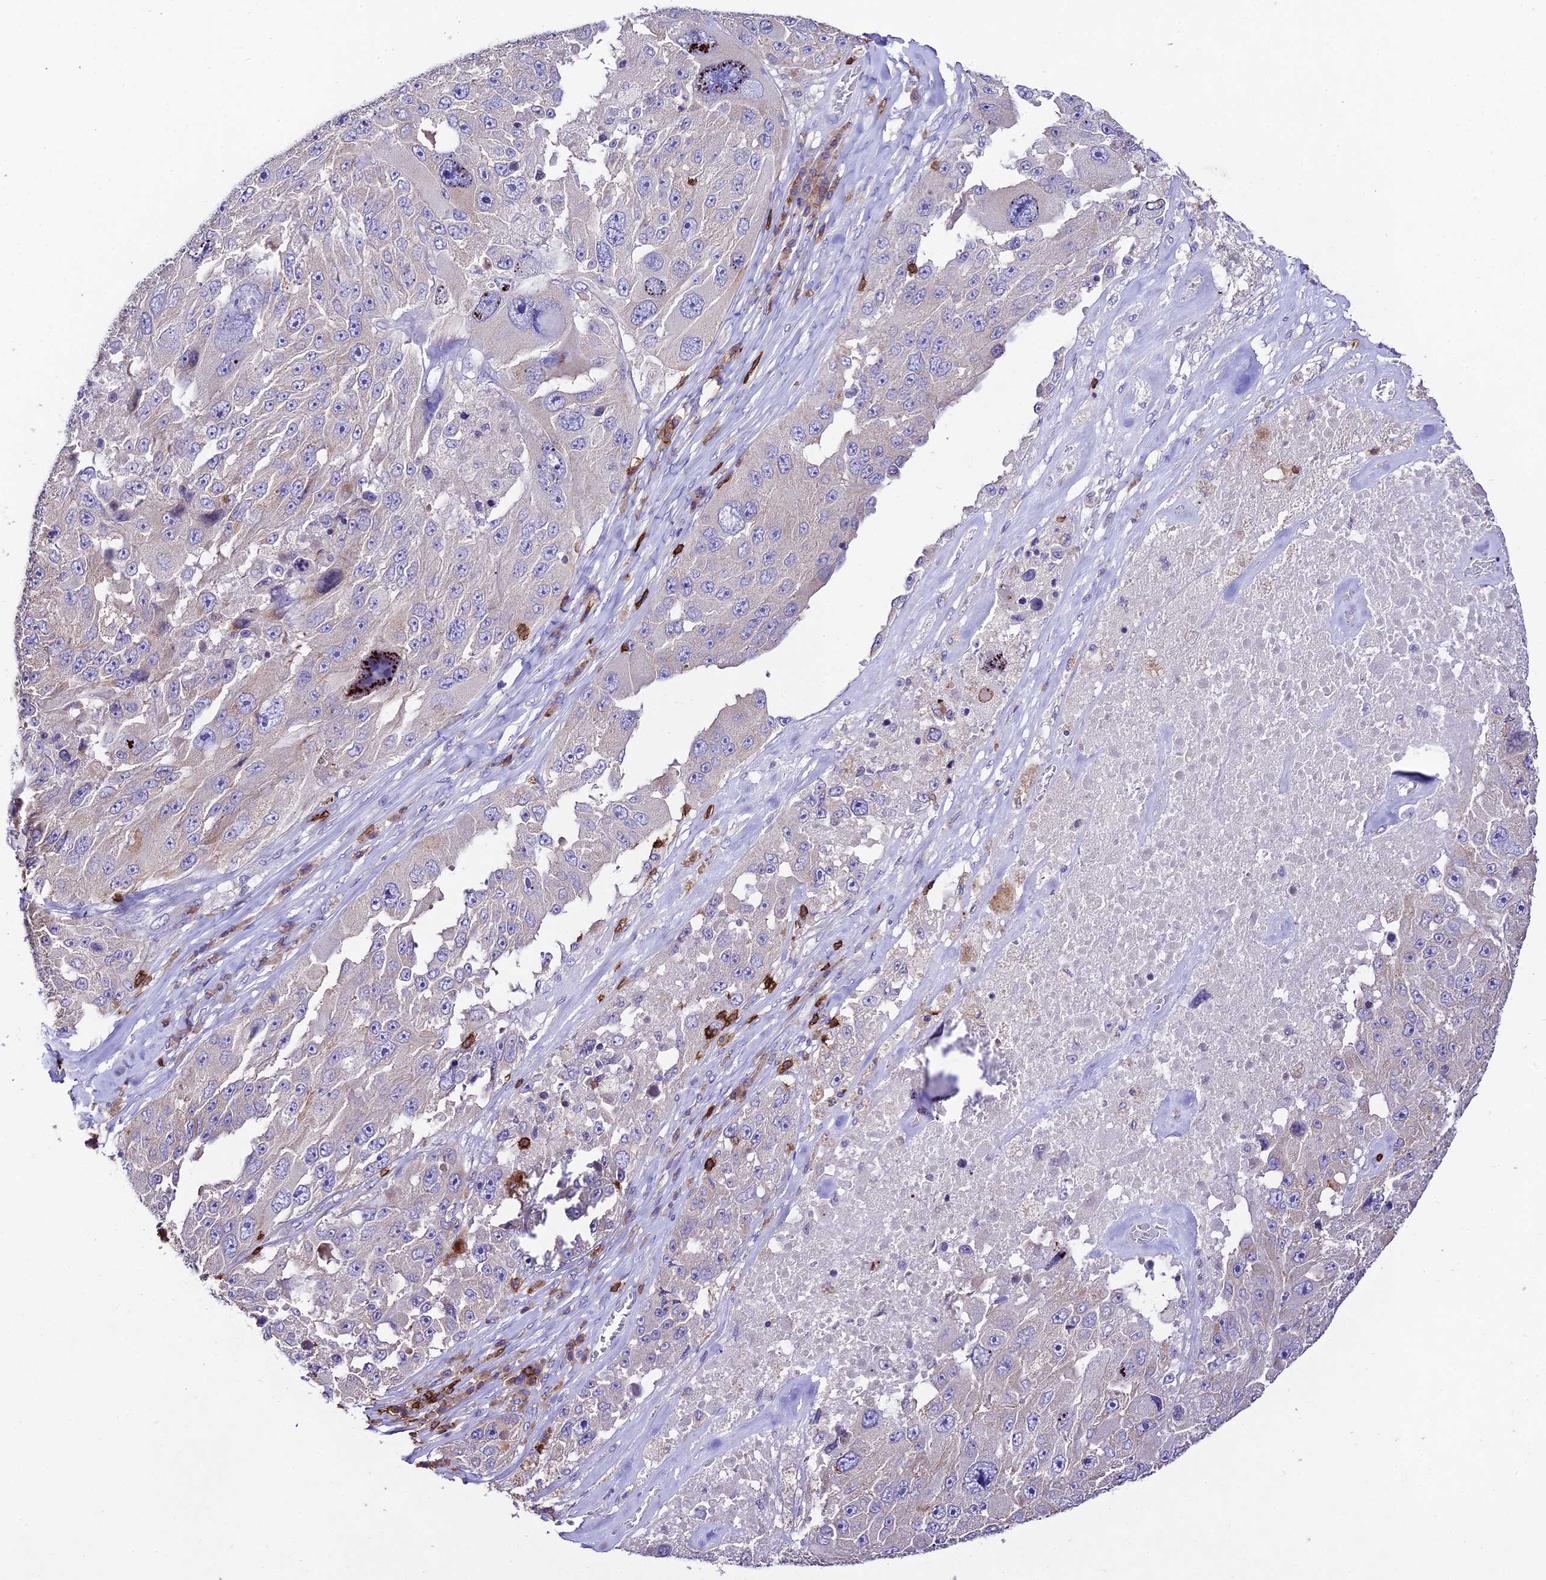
{"staining": {"intensity": "negative", "quantity": "none", "location": "none"}, "tissue": "melanoma", "cell_type": "Tumor cells", "image_type": "cancer", "snomed": [{"axis": "morphology", "description": "Malignant melanoma, Metastatic site"}, {"axis": "topography", "description": "Lymph node"}], "caption": "A high-resolution photomicrograph shows IHC staining of melanoma, which displays no significant positivity in tumor cells.", "gene": "PTPRCAP", "patient": {"sex": "male", "age": 62}}